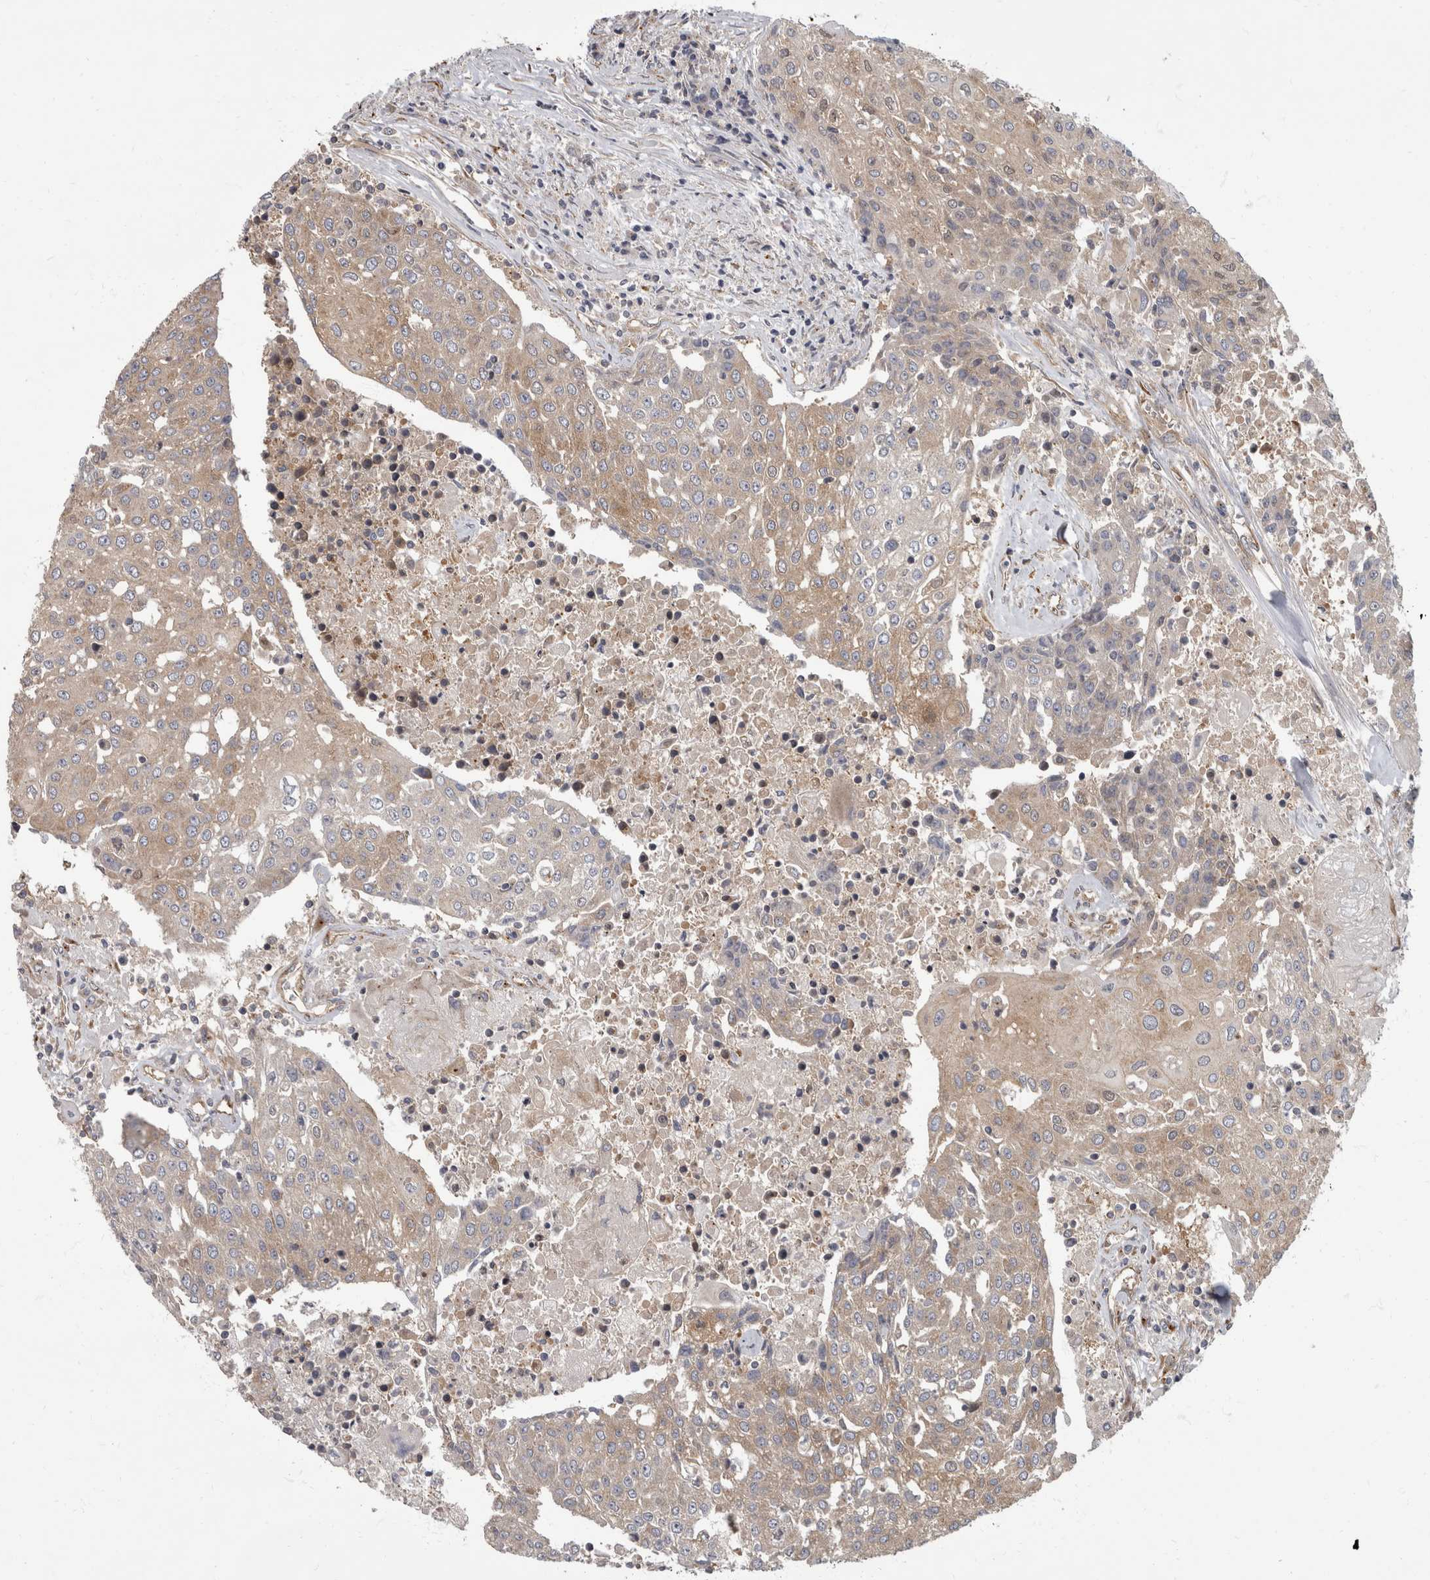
{"staining": {"intensity": "weak", "quantity": "25%-75%", "location": "cytoplasmic/membranous"}, "tissue": "urothelial cancer", "cell_type": "Tumor cells", "image_type": "cancer", "snomed": [{"axis": "morphology", "description": "Urothelial carcinoma, High grade"}, {"axis": "topography", "description": "Urinary bladder"}], "caption": "Tumor cells demonstrate low levels of weak cytoplasmic/membranous positivity in about 25%-75% of cells in urothelial carcinoma (high-grade).", "gene": "HOOK3", "patient": {"sex": "female", "age": 85}}